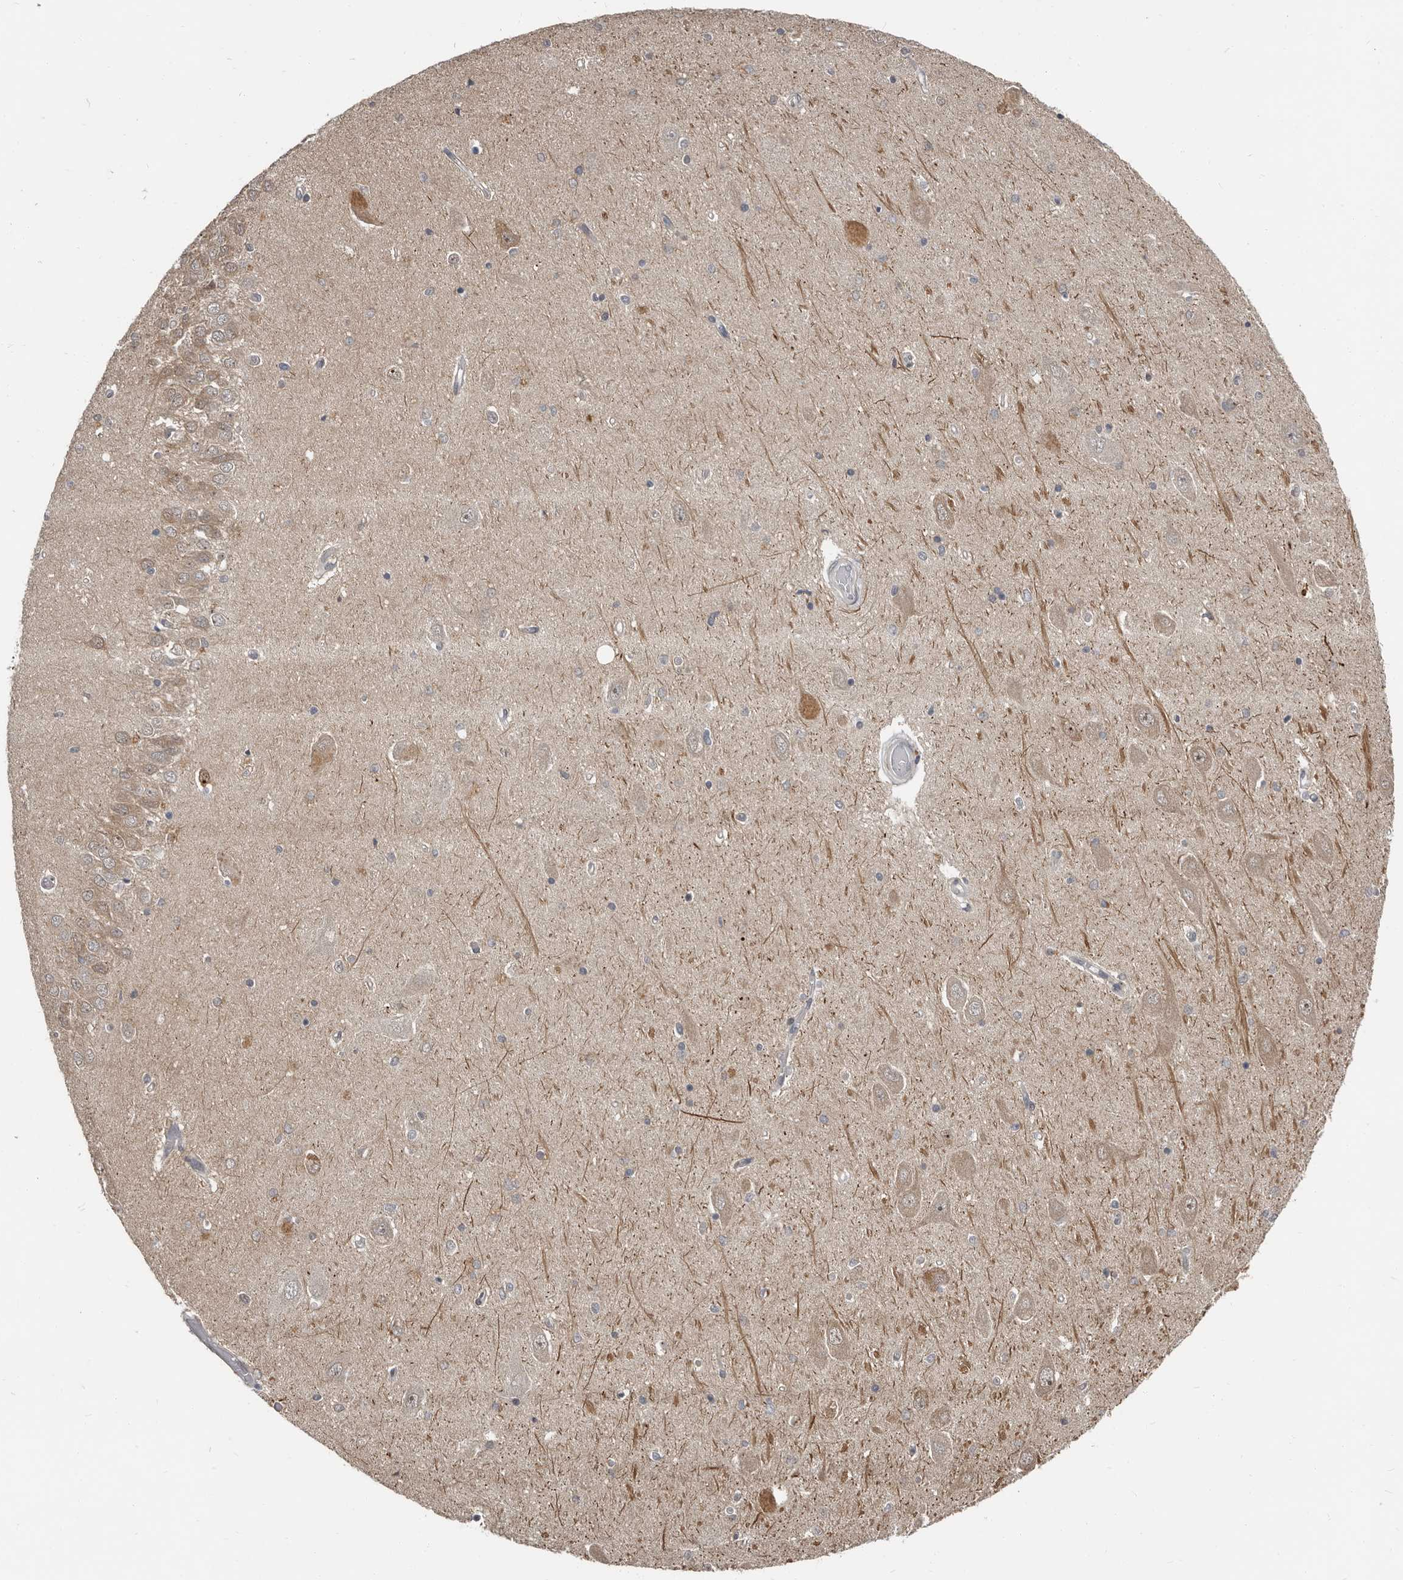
{"staining": {"intensity": "weak", "quantity": "<25%", "location": "cytoplasmic/membranous"}, "tissue": "hippocampus", "cell_type": "Glial cells", "image_type": "normal", "snomed": [{"axis": "morphology", "description": "Normal tissue, NOS"}, {"axis": "topography", "description": "Hippocampus"}], "caption": "High power microscopy micrograph of an immunohistochemistry (IHC) photomicrograph of unremarkable hippocampus, revealing no significant staining in glial cells.", "gene": "APOL6", "patient": {"sex": "male", "age": 45}}